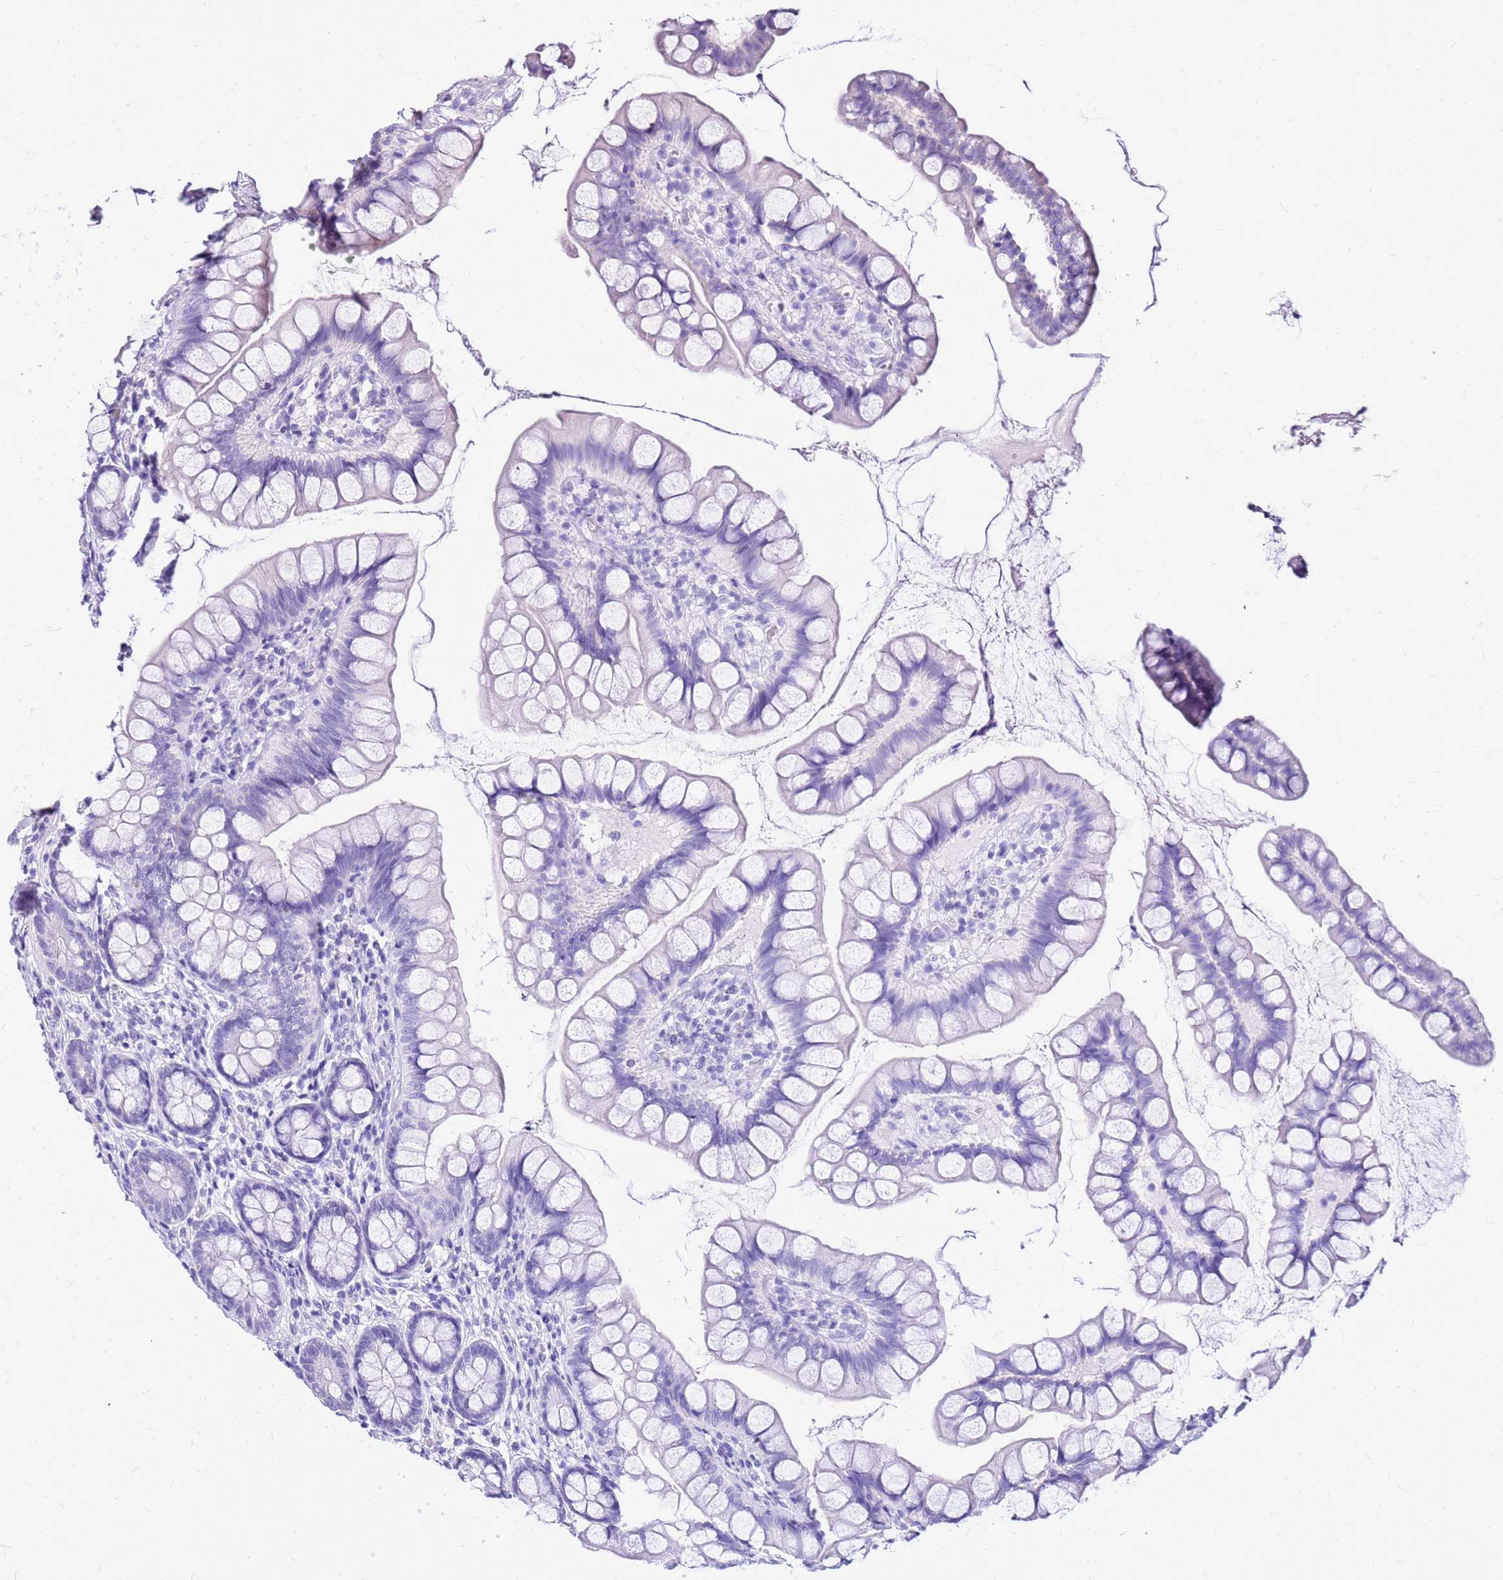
{"staining": {"intensity": "negative", "quantity": "none", "location": "none"}, "tissue": "small intestine", "cell_type": "Glandular cells", "image_type": "normal", "snomed": [{"axis": "morphology", "description": "Normal tissue, NOS"}, {"axis": "topography", "description": "Small intestine"}], "caption": "Immunohistochemistry (IHC) of normal small intestine demonstrates no expression in glandular cells.", "gene": "DCDC2B", "patient": {"sex": "male", "age": 70}}